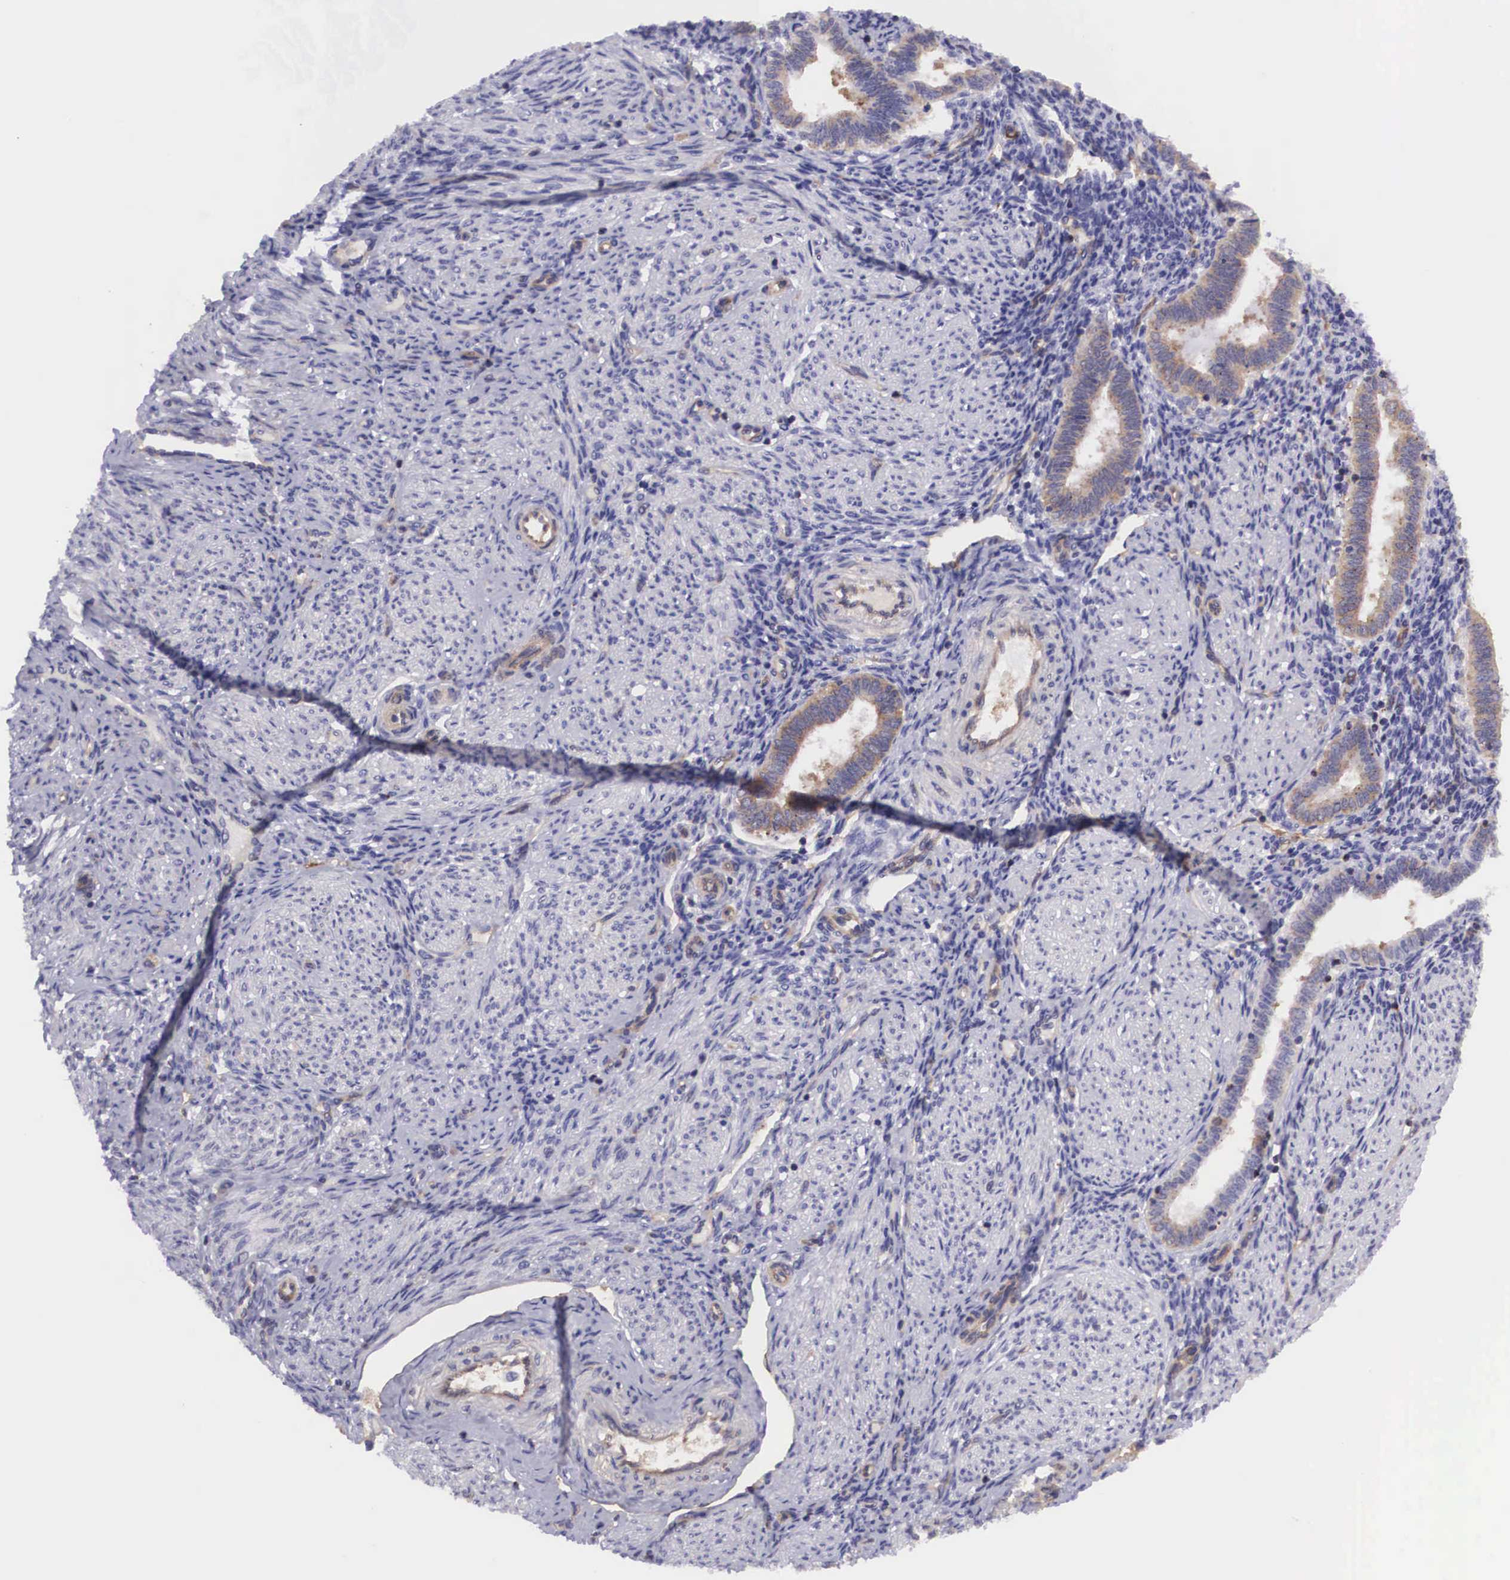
{"staining": {"intensity": "negative", "quantity": "none", "location": "none"}, "tissue": "endometrium", "cell_type": "Cells in endometrial stroma", "image_type": "normal", "snomed": [{"axis": "morphology", "description": "Normal tissue, NOS"}, {"axis": "topography", "description": "Endometrium"}], "caption": "This is a micrograph of immunohistochemistry (IHC) staining of normal endometrium, which shows no staining in cells in endometrial stroma. (DAB (3,3'-diaminobenzidine) immunohistochemistry with hematoxylin counter stain).", "gene": "BCAR1", "patient": {"sex": "female", "age": 36}}